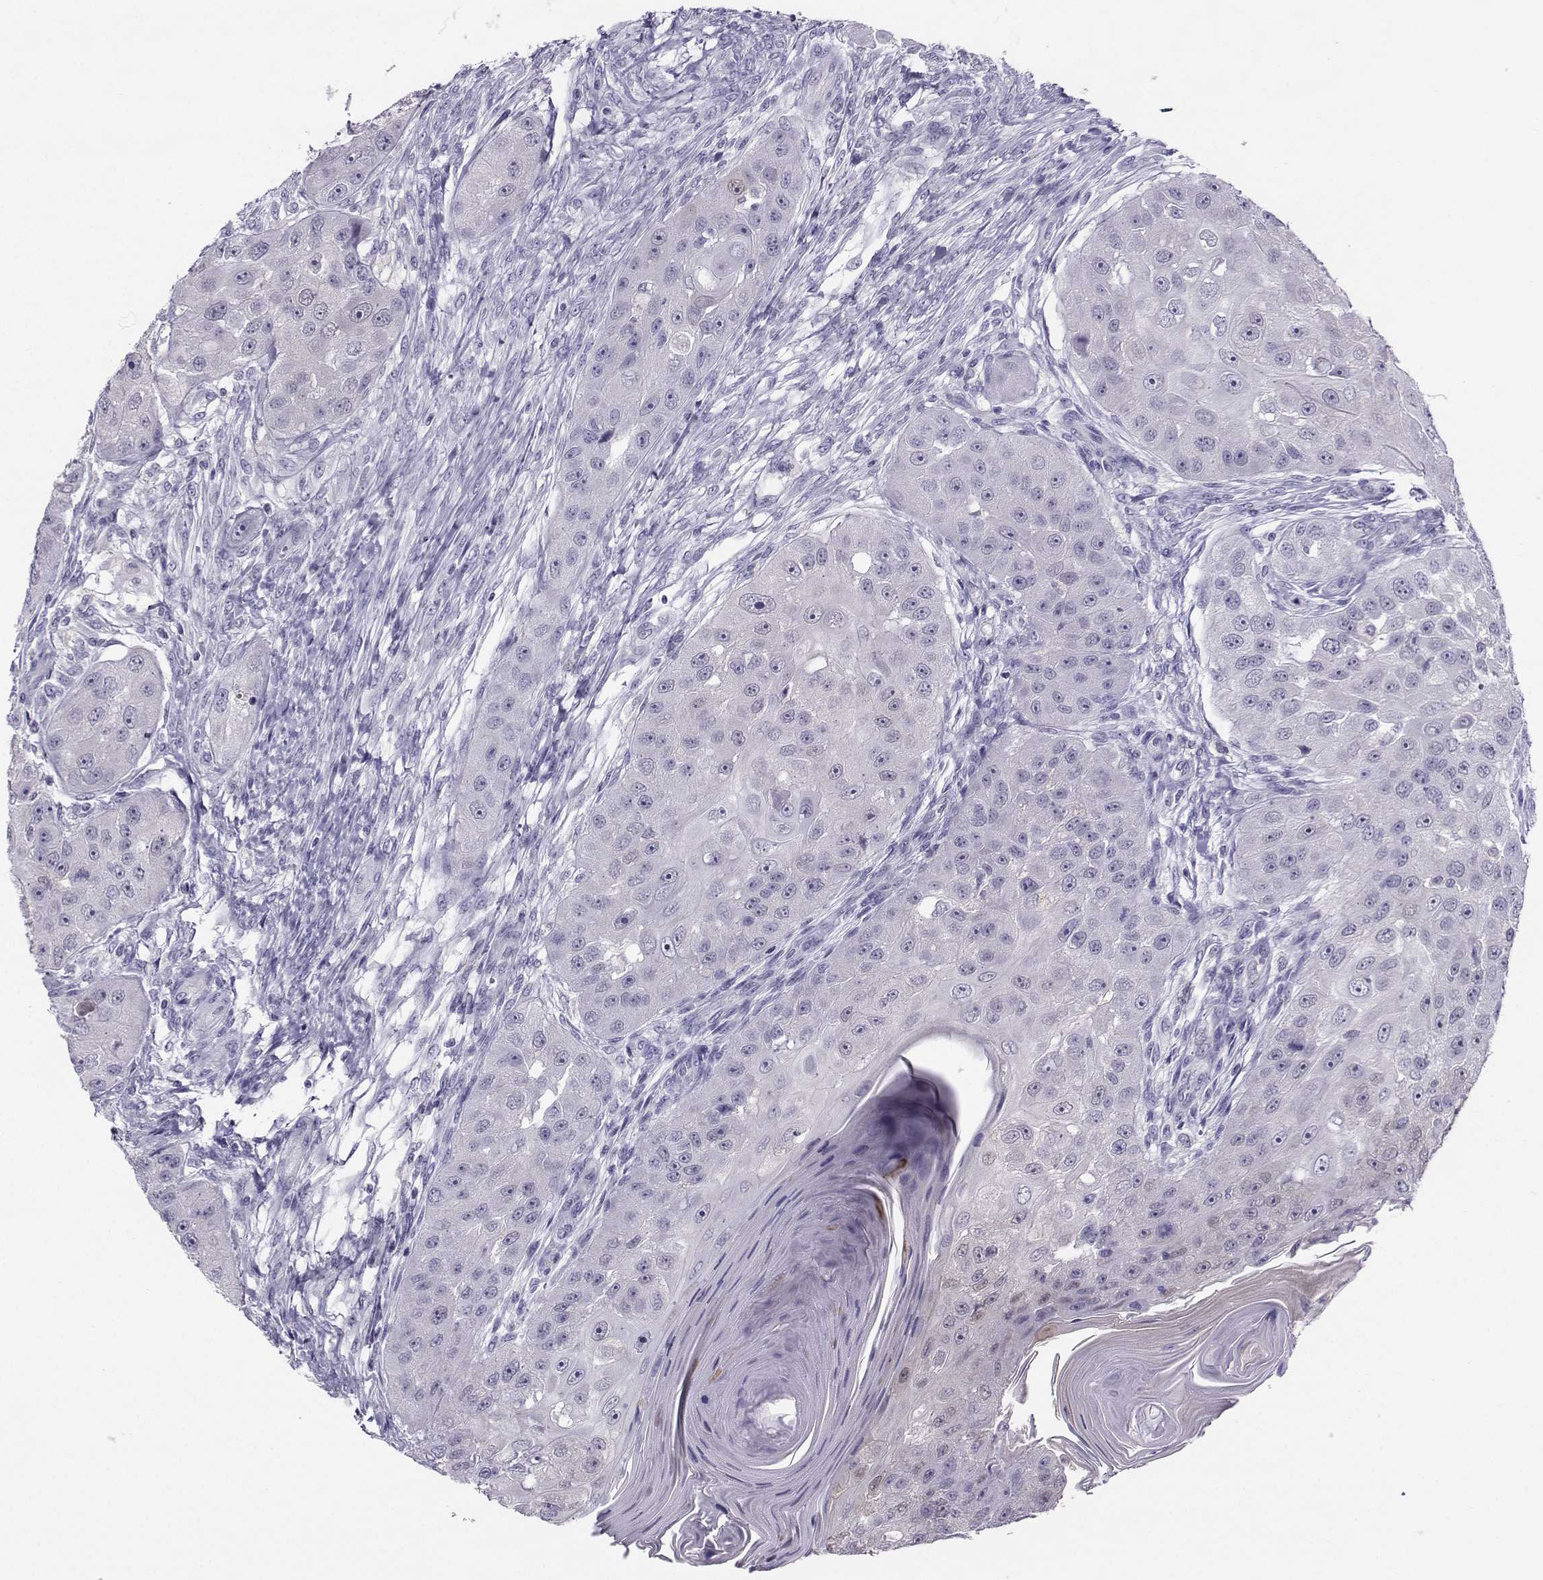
{"staining": {"intensity": "negative", "quantity": "none", "location": "none"}, "tissue": "head and neck cancer", "cell_type": "Tumor cells", "image_type": "cancer", "snomed": [{"axis": "morphology", "description": "Squamous cell carcinoma, NOS"}, {"axis": "topography", "description": "Head-Neck"}], "caption": "Protein analysis of head and neck cancer (squamous cell carcinoma) displays no significant staining in tumor cells. (DAB (3,3'-diaminobenzidine) immunohistochemistry (IHC) with hematoxylin counter stain).", "gene": "PGK1", "patient": {"sex": "male", "age": 51}}